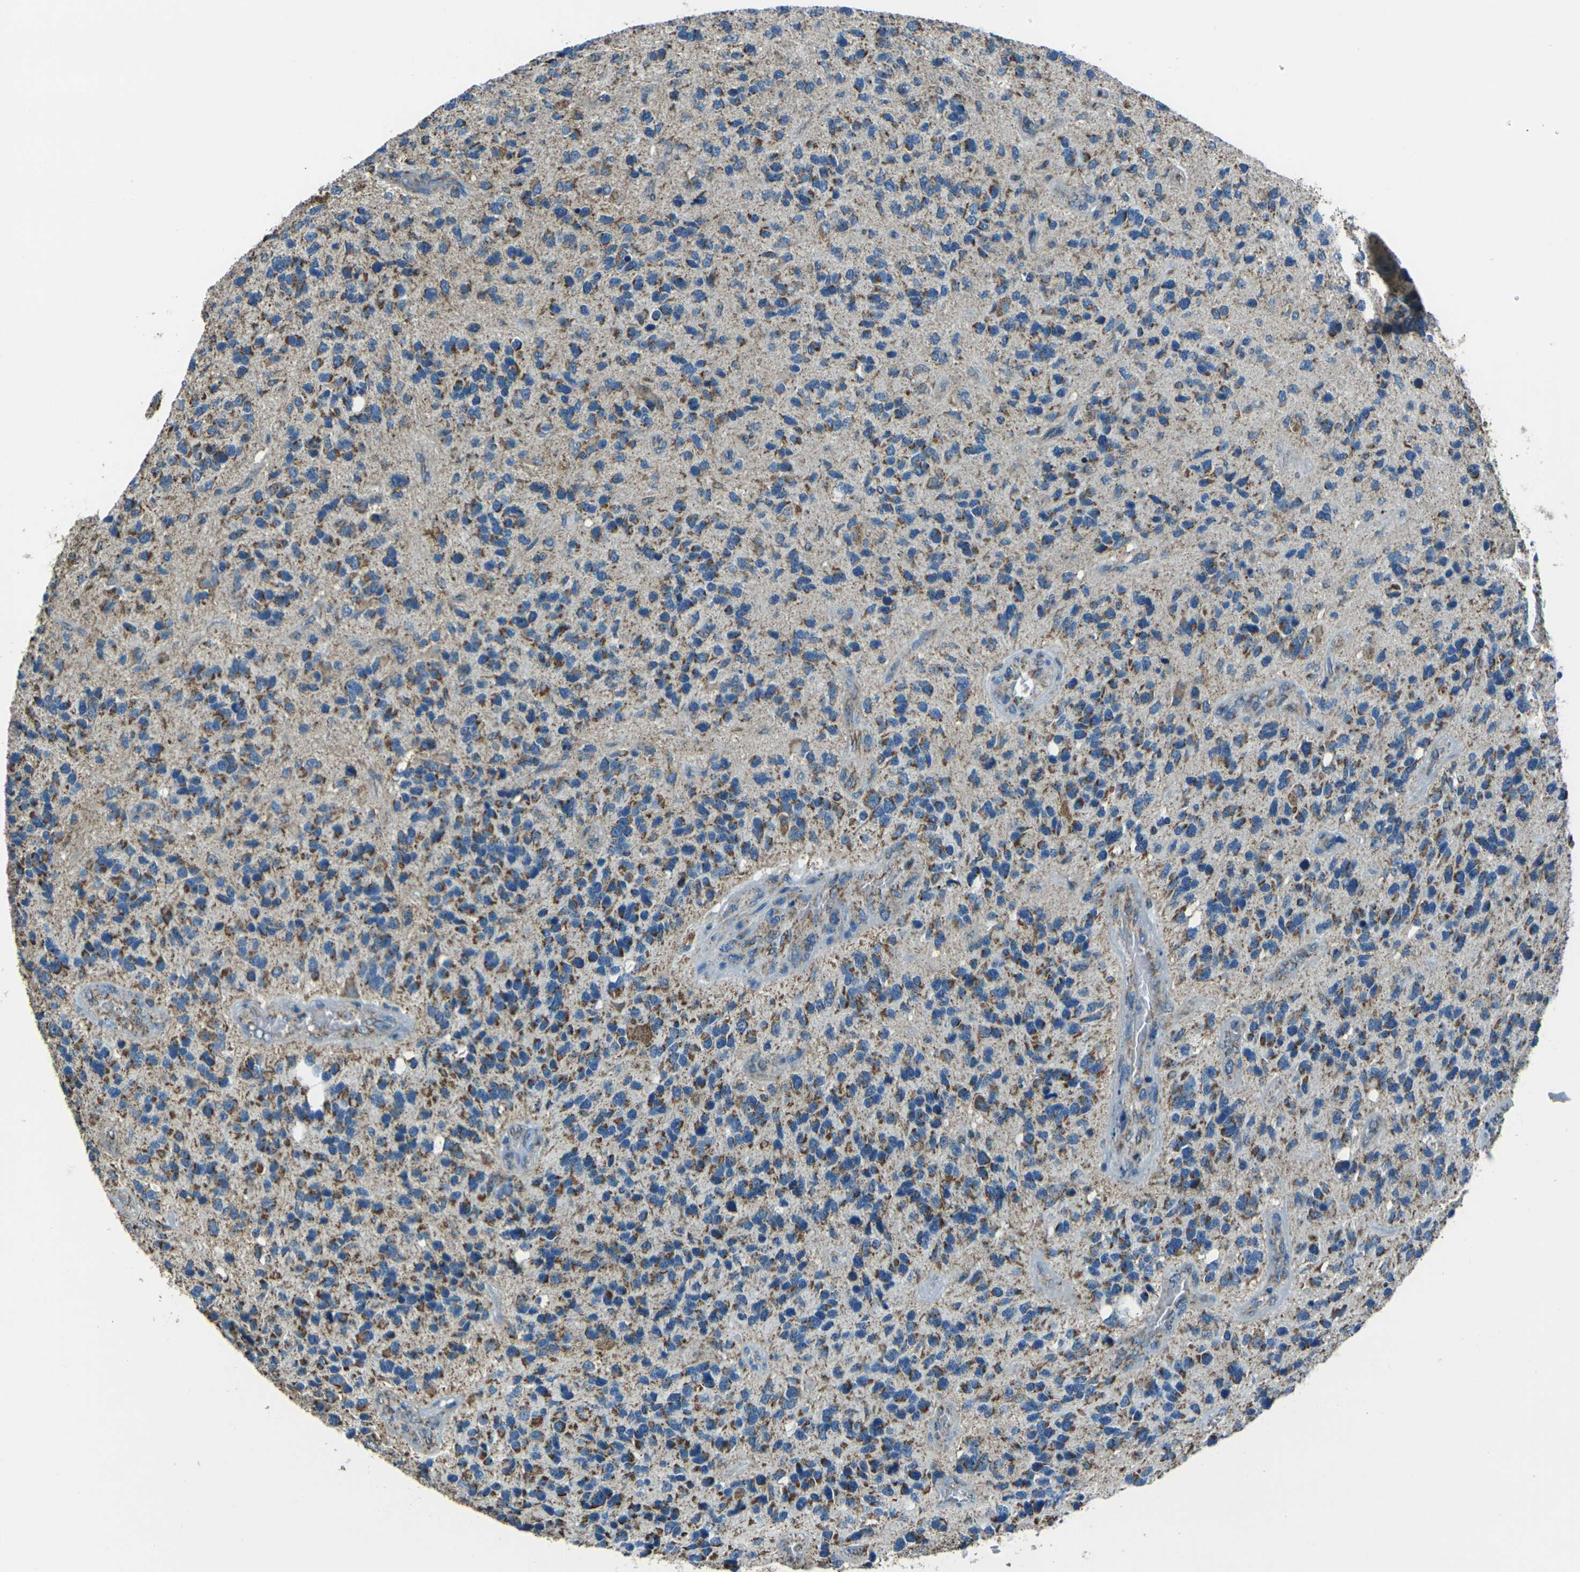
{"staining": {"intensity": "strong", "quantity": ">75%", "location": "cytoplasmic/membranous"}, "tissue": "glioma", "cell_type": "Tumor cells", "image_type": "cancer", "snomed": [{"axis": "morphology", "description": "Glioma, malignant, High grade"}, {"axis": "topography", "description": "Brain"}], "caption": "An image showing strong cytoplasmic/membranous expression in approximately >75% of tumor cells in malignant glioma (high-grade), as visualized by brown immunohistochemical staining.", "gene": "IRF3", "patient": {"sex": "female", "age": 58}}